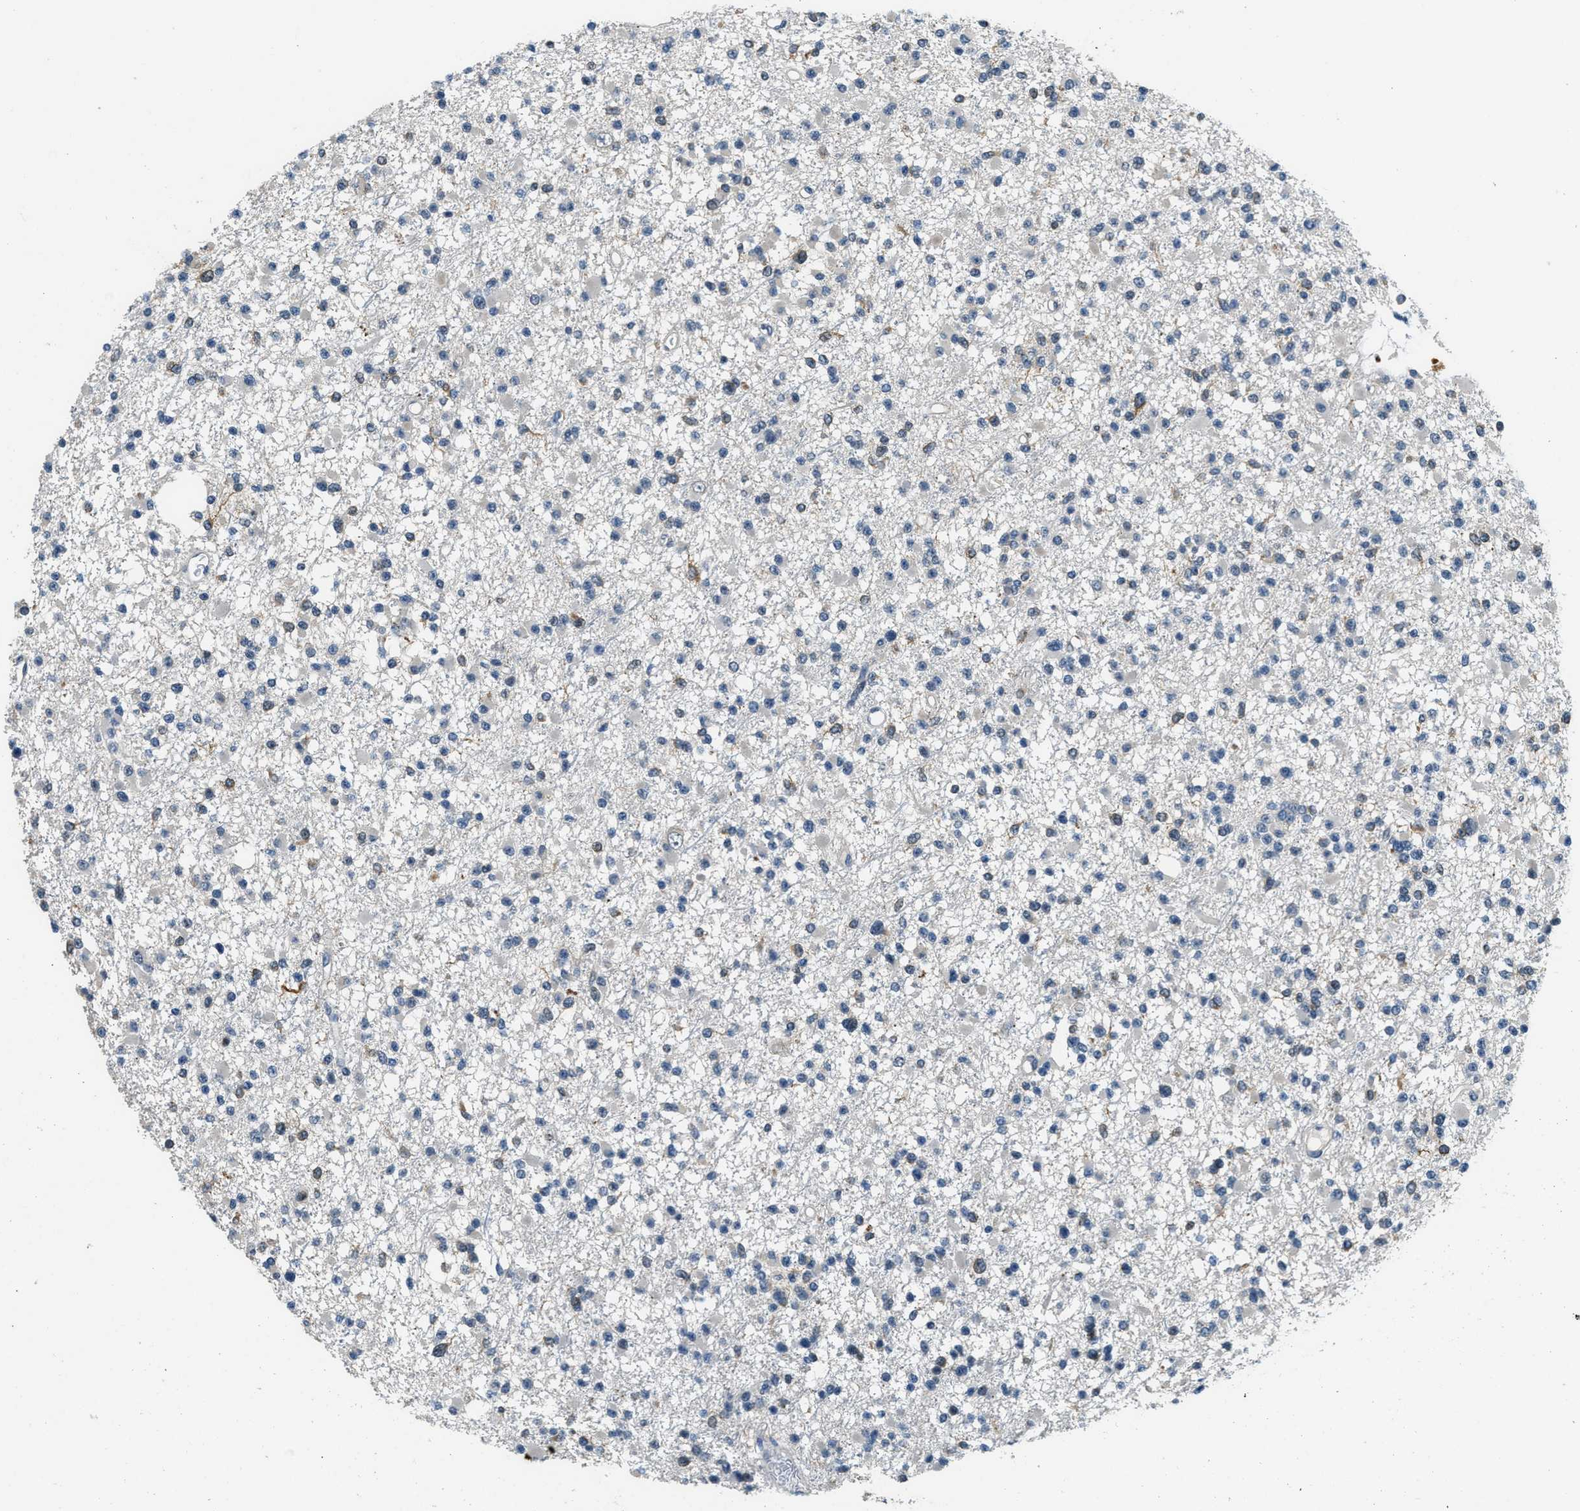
{"staining": {"intensity": "moderate", "quantity": "<25%", "location": "cytoplasmic/membranous"}, "tissue": "glioma", "cell_type": "Tumor cells", "image_type": "cancer", "snomed": [{"axis": "morphology", "description": "Glioma, malignant, Low grade"}, {"axis": "topography", "description": "Brain"}], "caption": "High-magnification brightfield microscopy of low-grade glioma (malignant) stained with DAB (3,3'-diaminobenzidine) (brown) and counterstained with hematoxylin (blue). tumor cells exhibit moderate cytoplasmic/membranous staining is present in about<25% of cells.", "gene": "HERC2", "patient": {"sex": "female", "age": 22}}